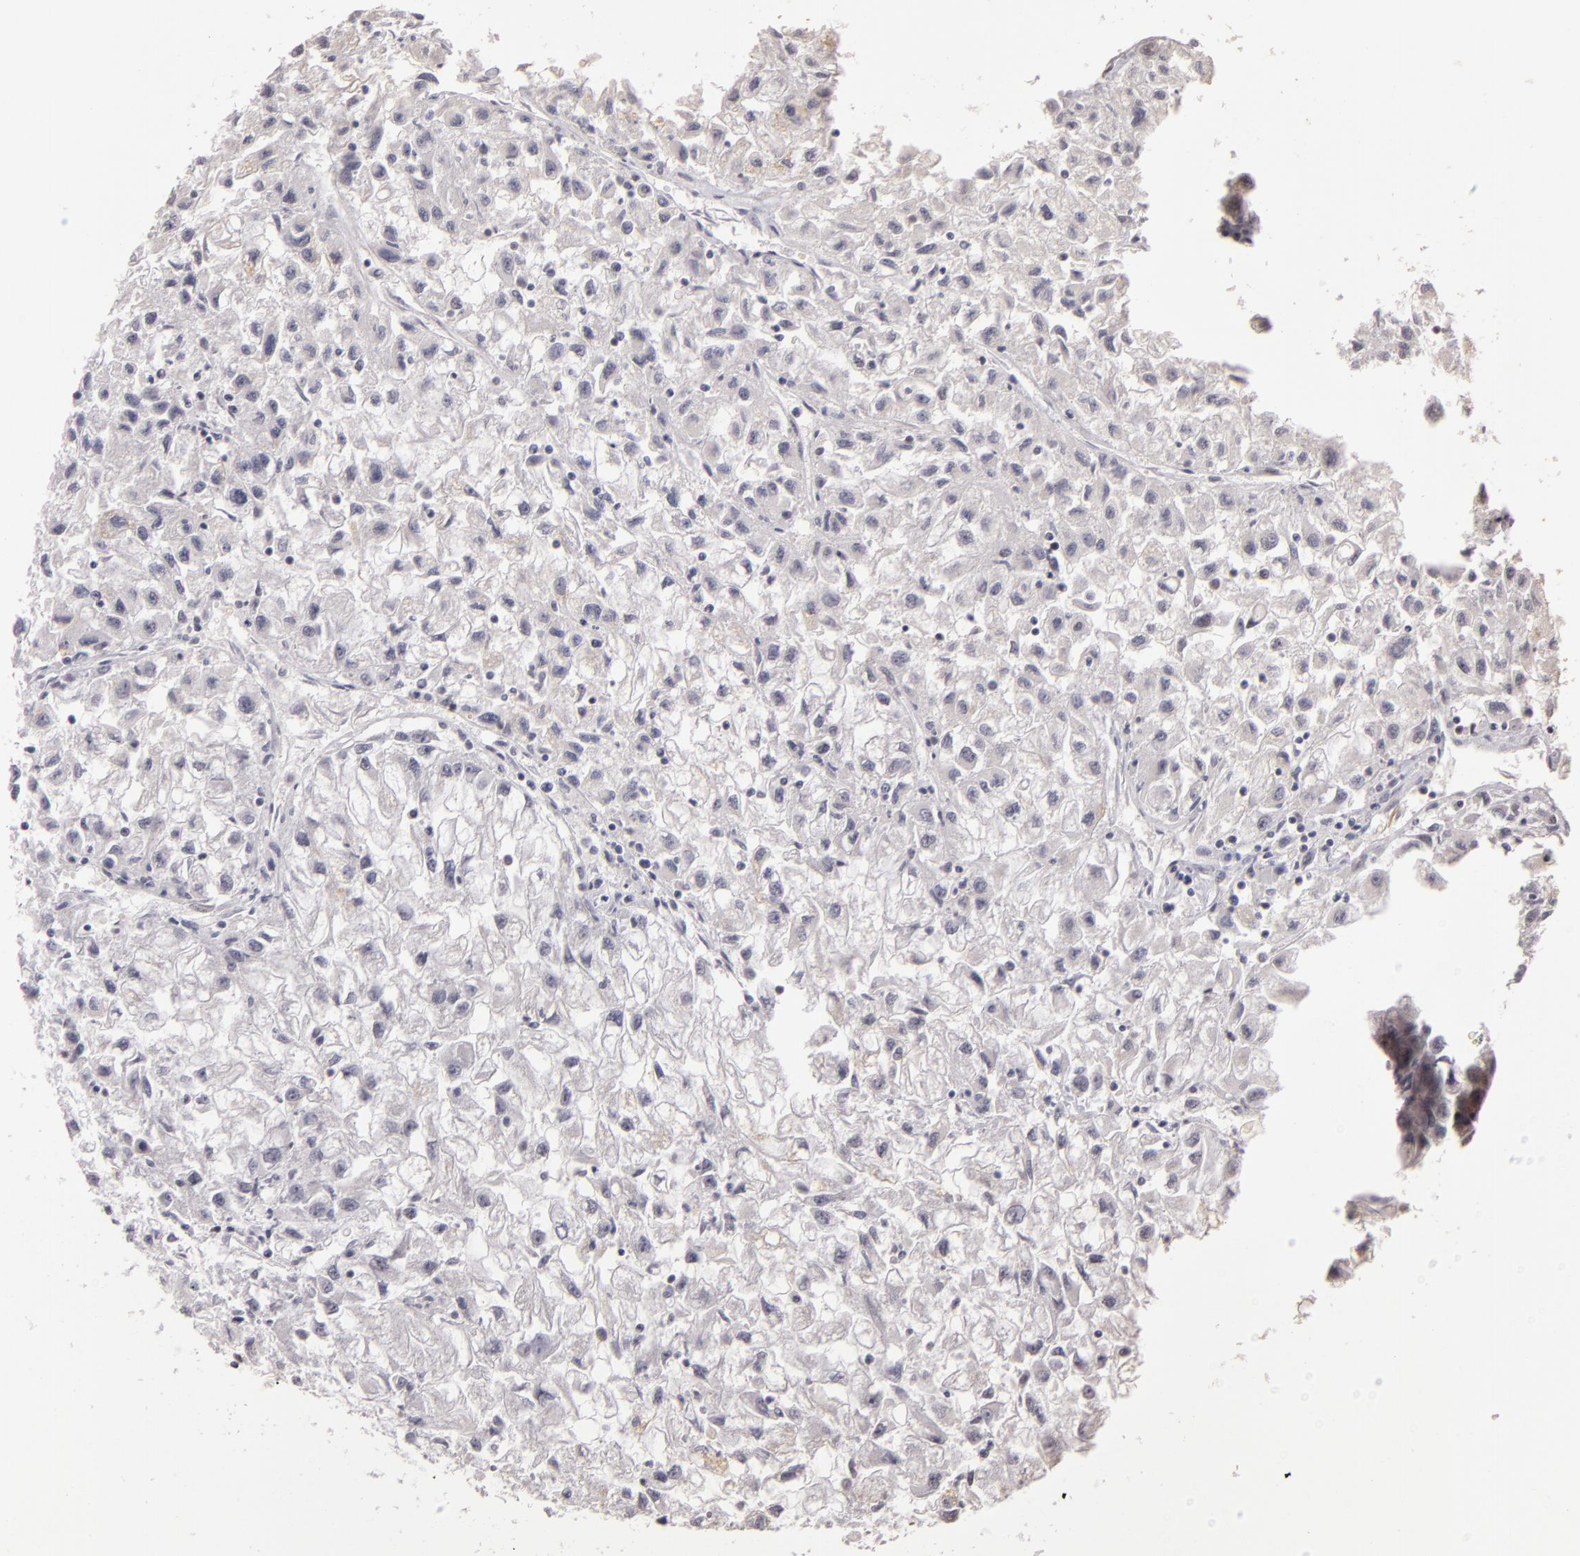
{"staining": {"intensity": "negative", "quantity": "none", "location": "none"}, "tissue": "renal cancer", "cell_type": "Tumor cells", "image_type": "cancer", "snomed": [{"axis": "morphology", "description": "Adenocarcinoma, NOS"}, {"axis": "topography", "description": "Kidney"}], "caption": "A histopathology image of adenocarcinoma (renal) stained for a protein shows no brown staining in tumor cells.", "gene": "INTS6", "patient": {"sex": "male", "age": 59}}